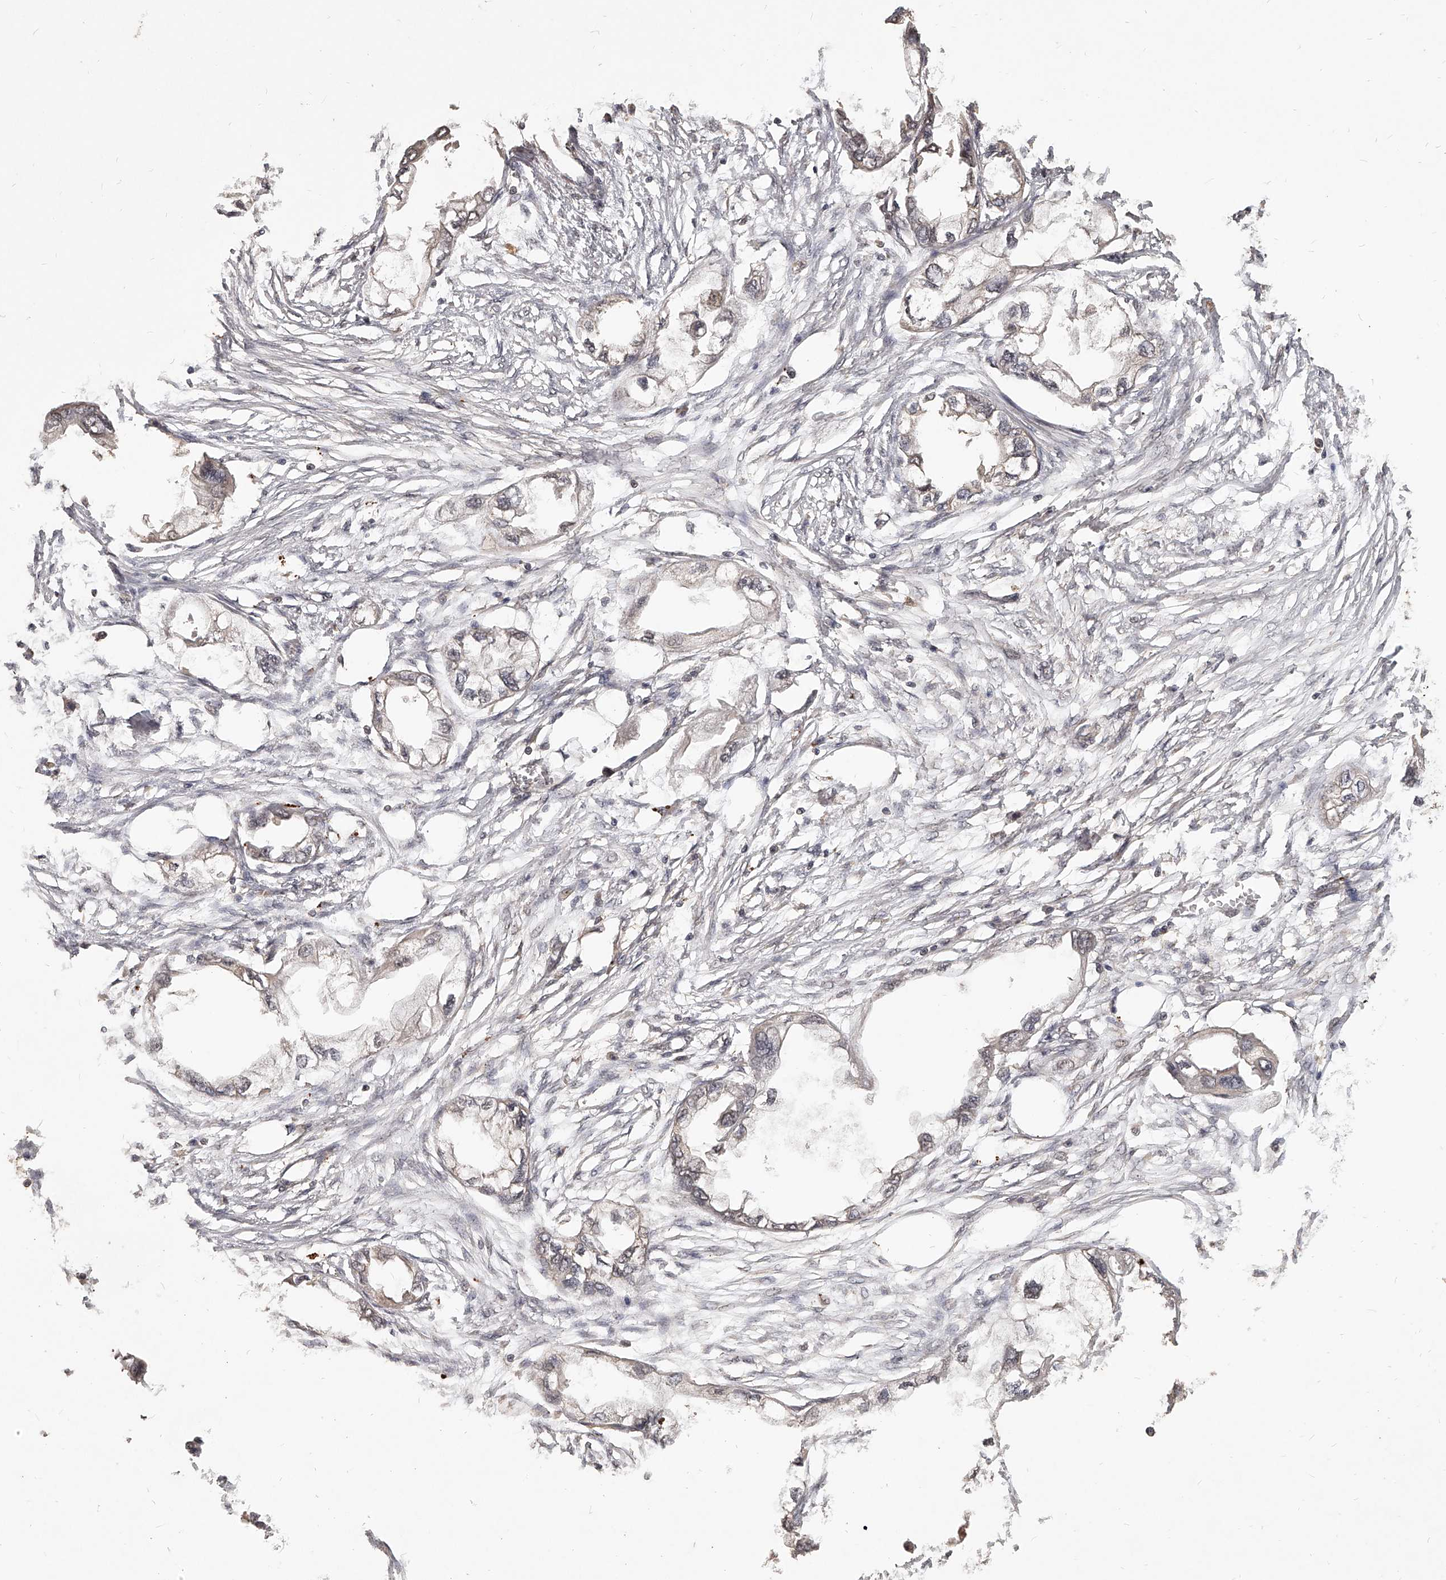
{"staining": {"intensity": "weak", "quantity": "<25%", "location": "cytoplasmic/membranous"}, "tissue": "endometrial cancer", "cell_type": "Tumor cells", "image_type": "cancer", "snomed": [{"axis": "morphology", "description": "Adenocarcinoma, NOS"}, {"axis": "morphology", "description": "Adenocarcinoma, metastatic, NOS"}, {"axis": "topography", "description": "Adipose tissue"}, {"axis": "topography", "description": "Endometrium"}], "caption": "A histopathology image of endometrial metastatic adenocarcinoma stained for a protein reveals no brown staining in tumor cells.", "gene": "SLC37A1", "patient": {"sex": "female", "age": 67}}